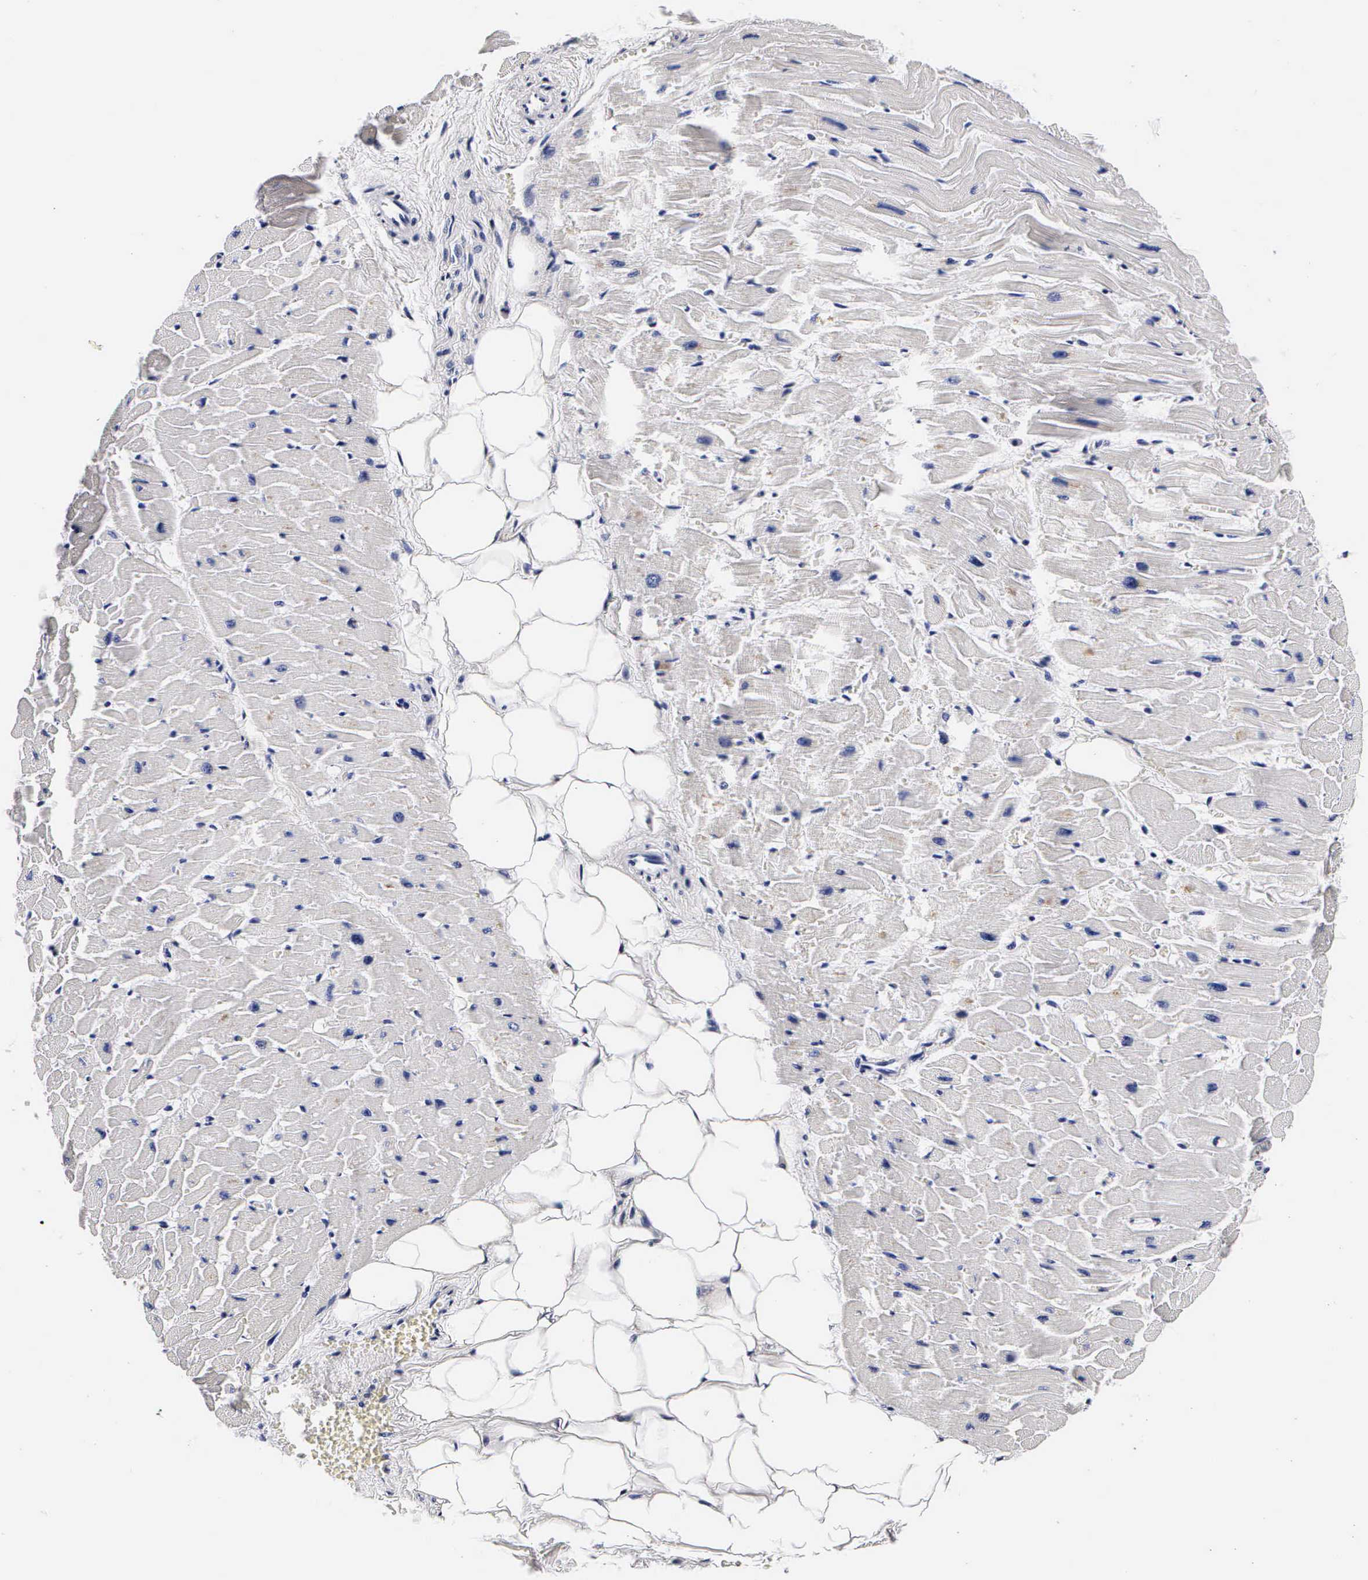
{"staining": {"intensity": "negative", "quantity": "none", "location": "none"}, "tissue": "heart muscle", "cell_type": "Cardiomyocytes", "image_type": "normal", "snomed": [{"axis": "morphology", "description": "Normal tissue, NOS"}, {"axis": "topography", "description": "Heart"}], "caption": "The image reveals no staining of cardiomyocytes in unremarkable heart muscle.", "gene": "RNASE6", "patient": {"sex": "female", "age": 19}}